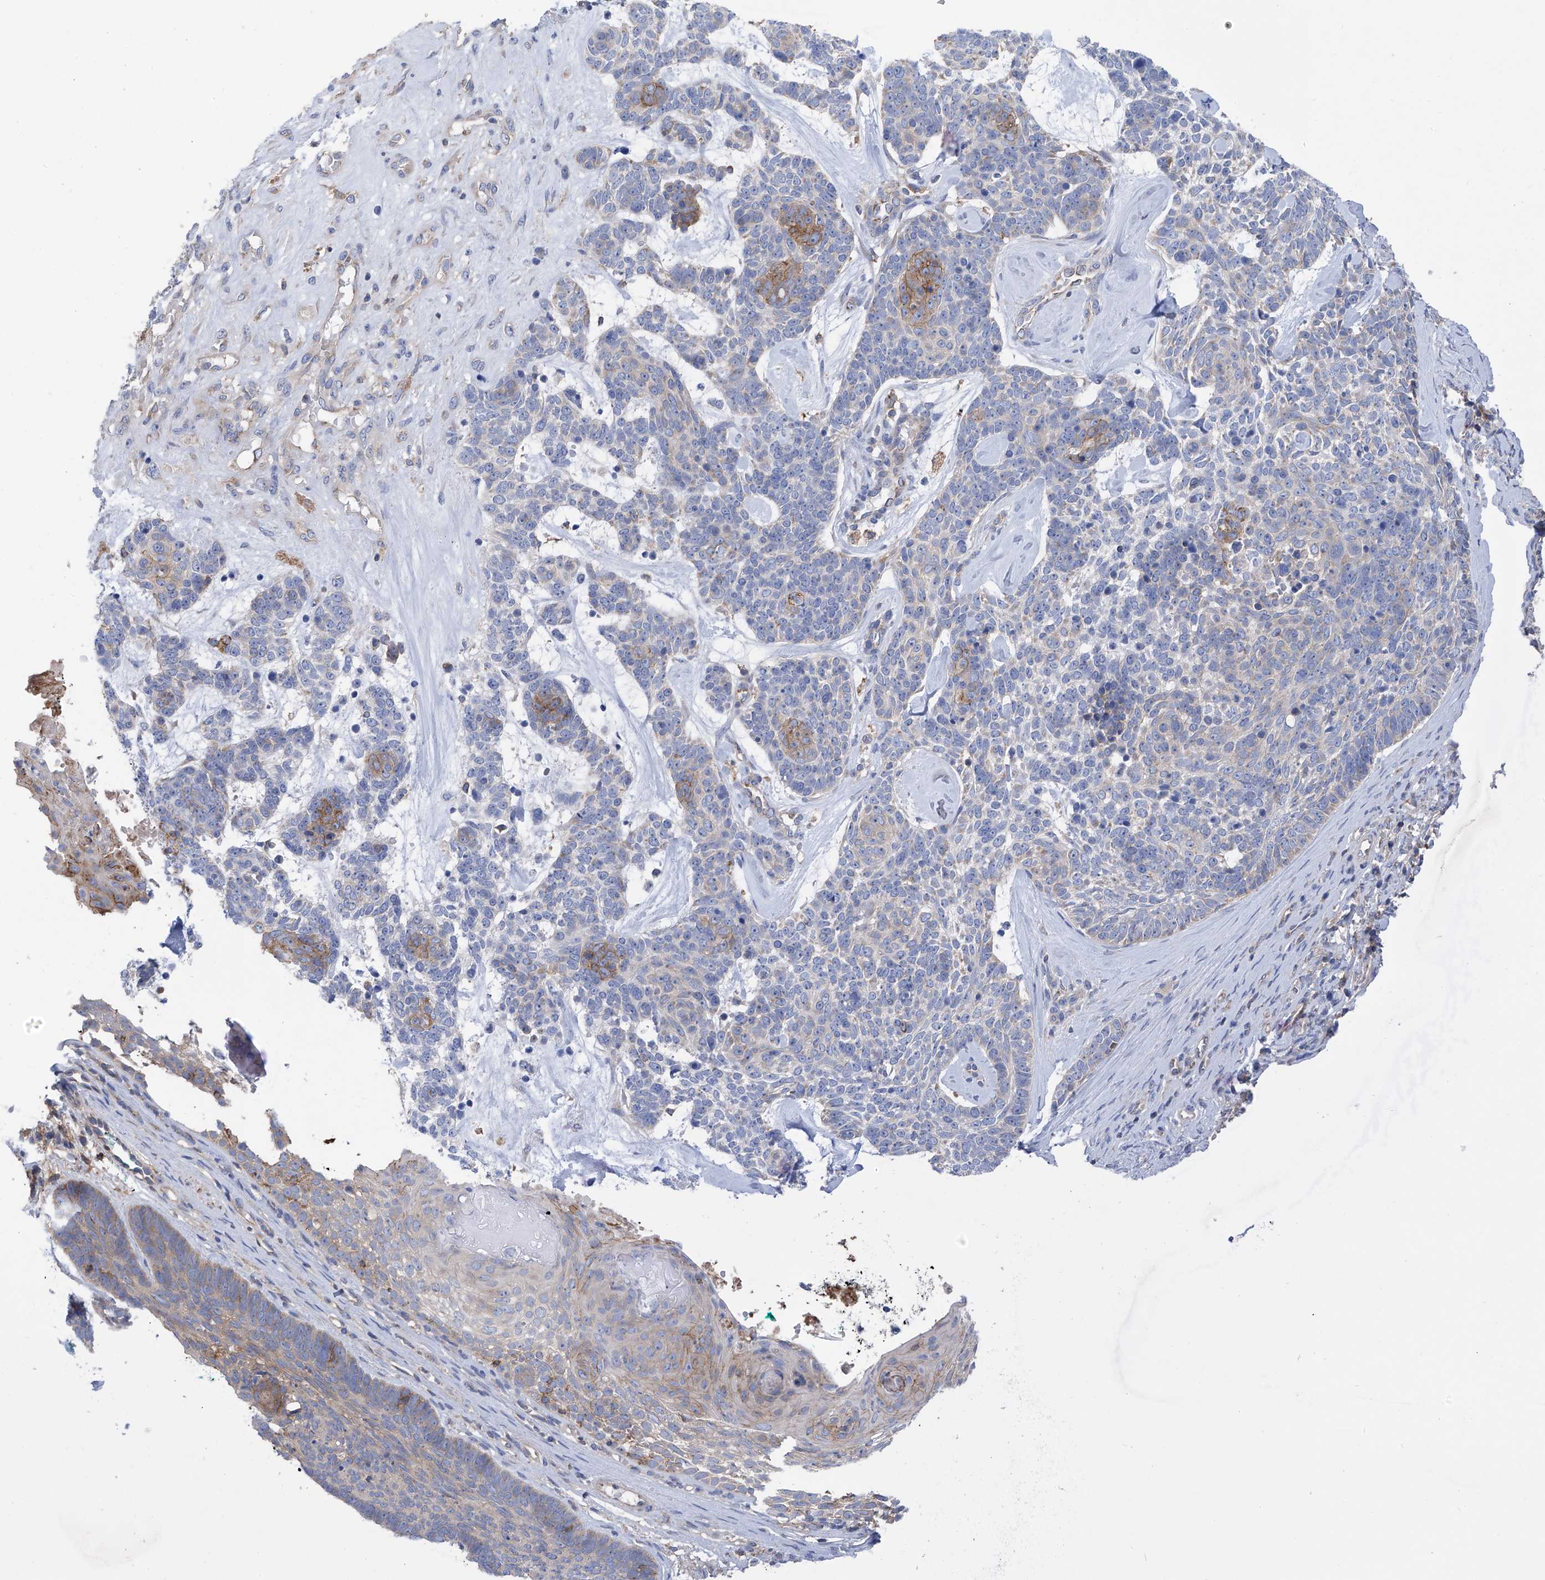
{"staining": {"intensity": "moderate", "quantity": "<25%", "location": "cytoplasmic/membranous"}, "tissue": "skin cancer", "cell_type": "Tumor cells", "image_type": "cancer", "snomed": [{"axis": "morphology", "description": "Basal cell carcinoma"}, {"axis": "topography", "description": "Skin"}], "caption": "Human basal cell carcinoma (skin) stained with a brown dye exhibits moderate cytoplasmic/membranous positive staining in about <25% of tumor cells.", "gene": "P2RX7", "patient": {"sex": "female", "age": 81}}